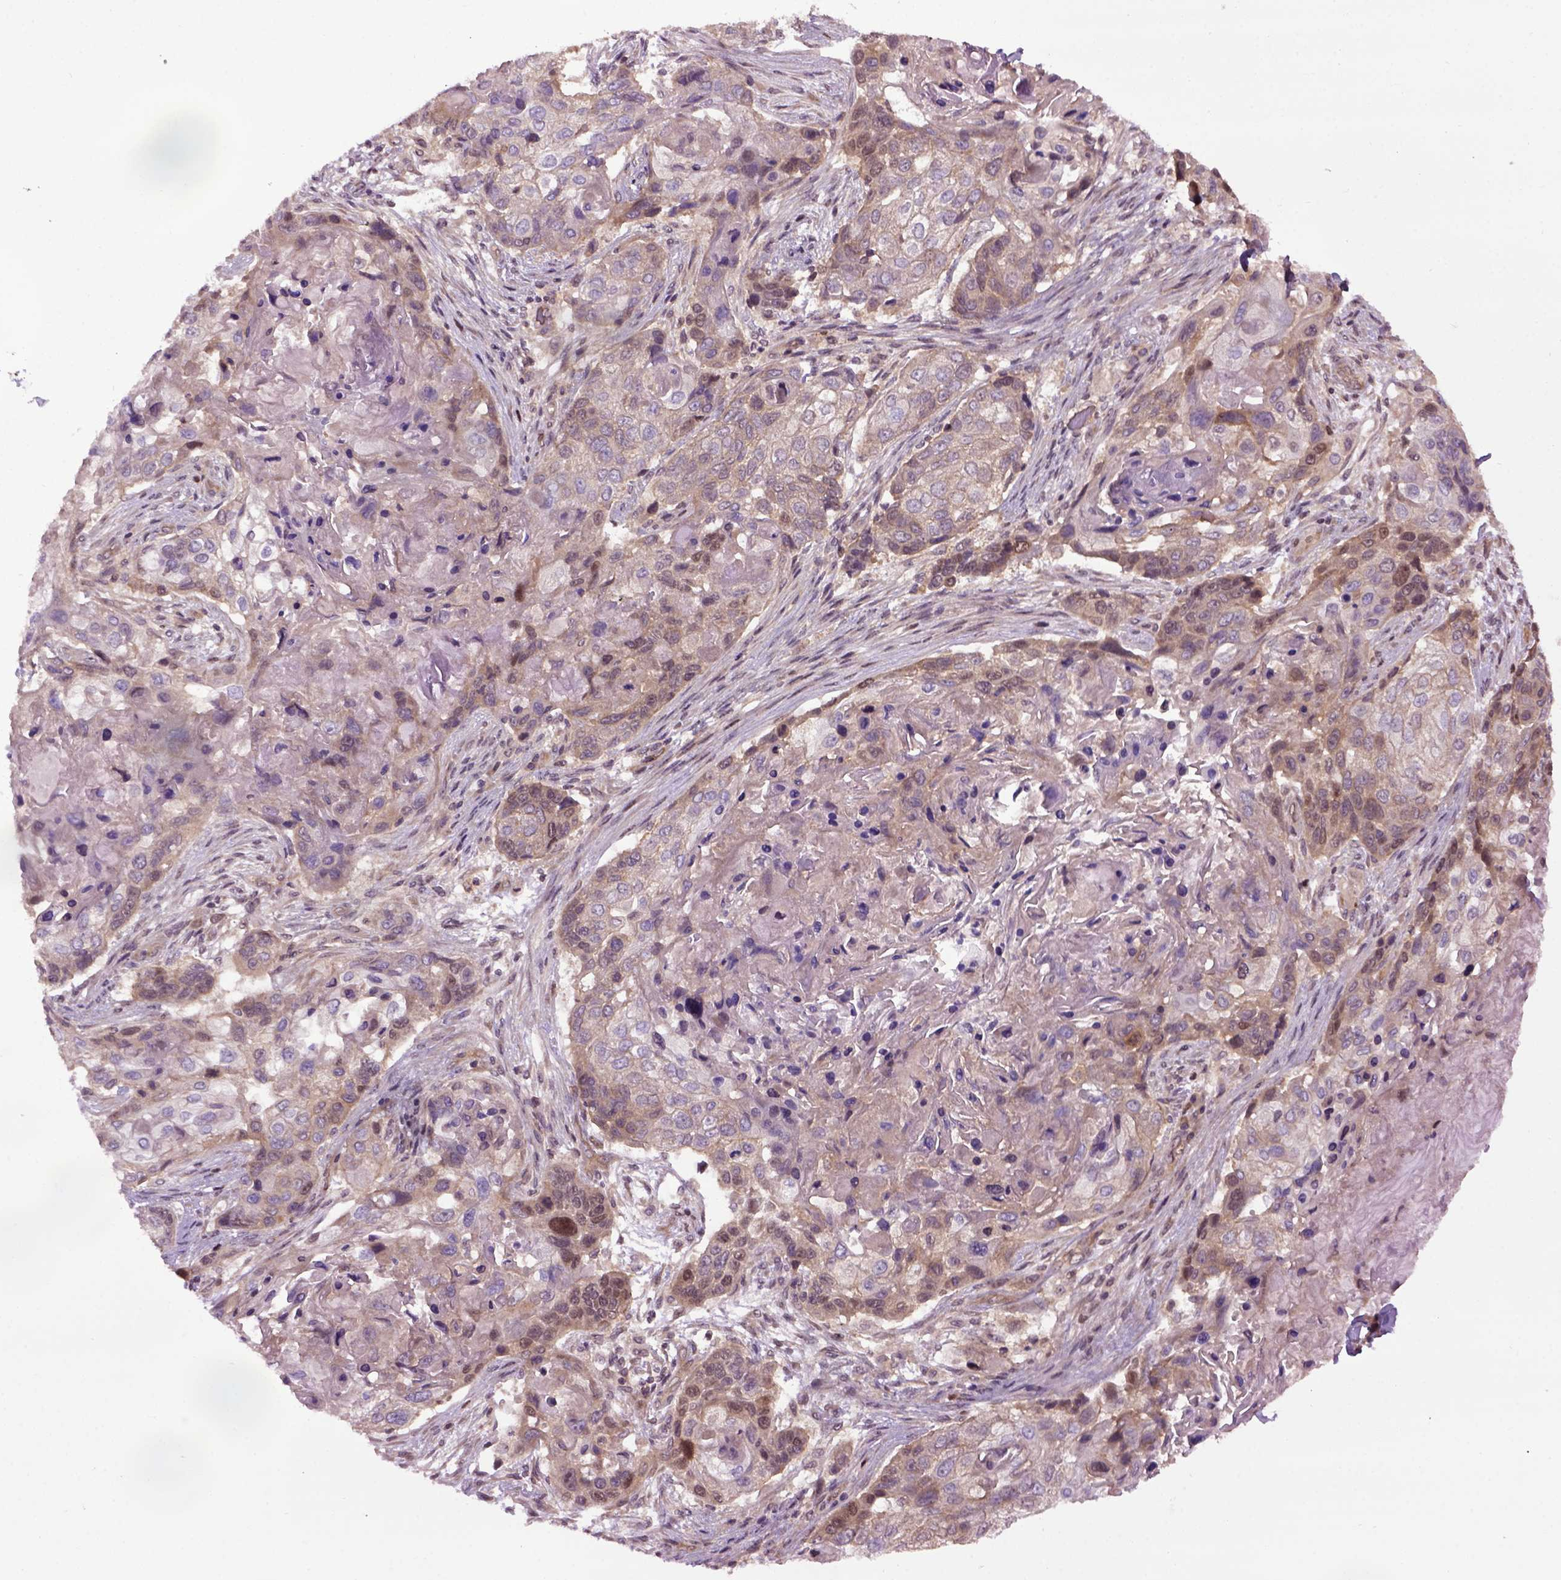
{"staining": {"intensity": "moderate", "quantity": ">75%", "location": "cytoplasmic/membranous"}, "tissue": "lung cancer", "cell_type": "Tumor cells", "image_type": "cancer", "snomed": [{"axis": "morphology", "description": "Squamous cell carcinoma, NOS"}, {"axis": "topography", "description": "Lung"}], "caption": "Tumor cells display moderate cytoplasmic/membranous positivity in approximately >75% of cells in lung cancer (squamous cell carcinoma).", "gene": "WDR48", "patient": {"sex": "male", "age": 69}}